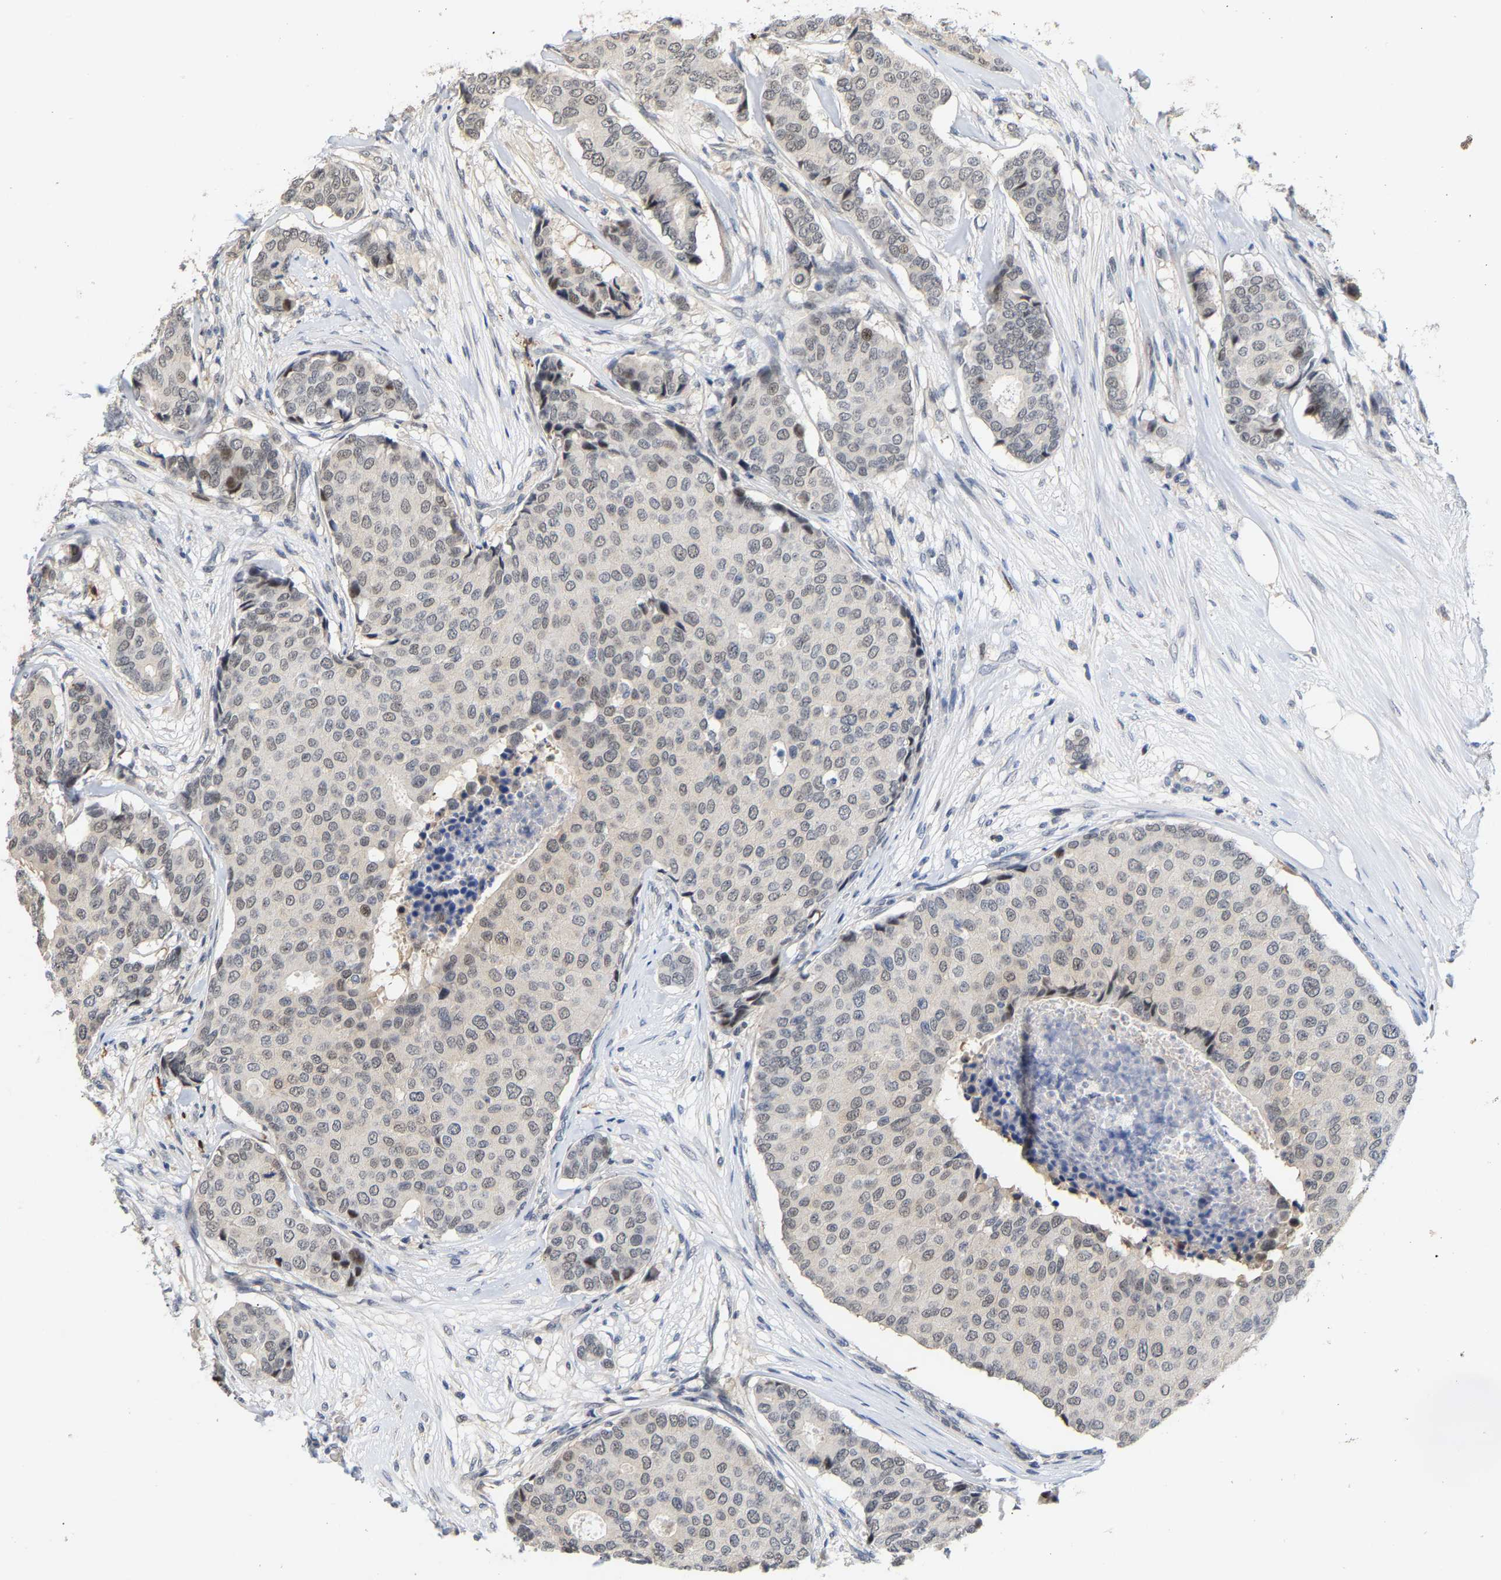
{"staining": {"intensity": "weak", "quantity": "<25%", "location": "nuclear"}, "tissue": "breast cancer", "cell_type": "Tumor cells", "image_type": "cancer", "snomed": [{"axis": "morphology", "description": "Duct carcinoma"}, {"axis": "topography", "description": "Breast"}], "caption": "DAB (3,3'-diaminobenzidine) immunohistochemical staining of invasive ductal carcinoma (breast) exhibits no significant staining in tumor cells.", "gene": "TDRD7", "patient": {"sex": "female", "age": 75}}